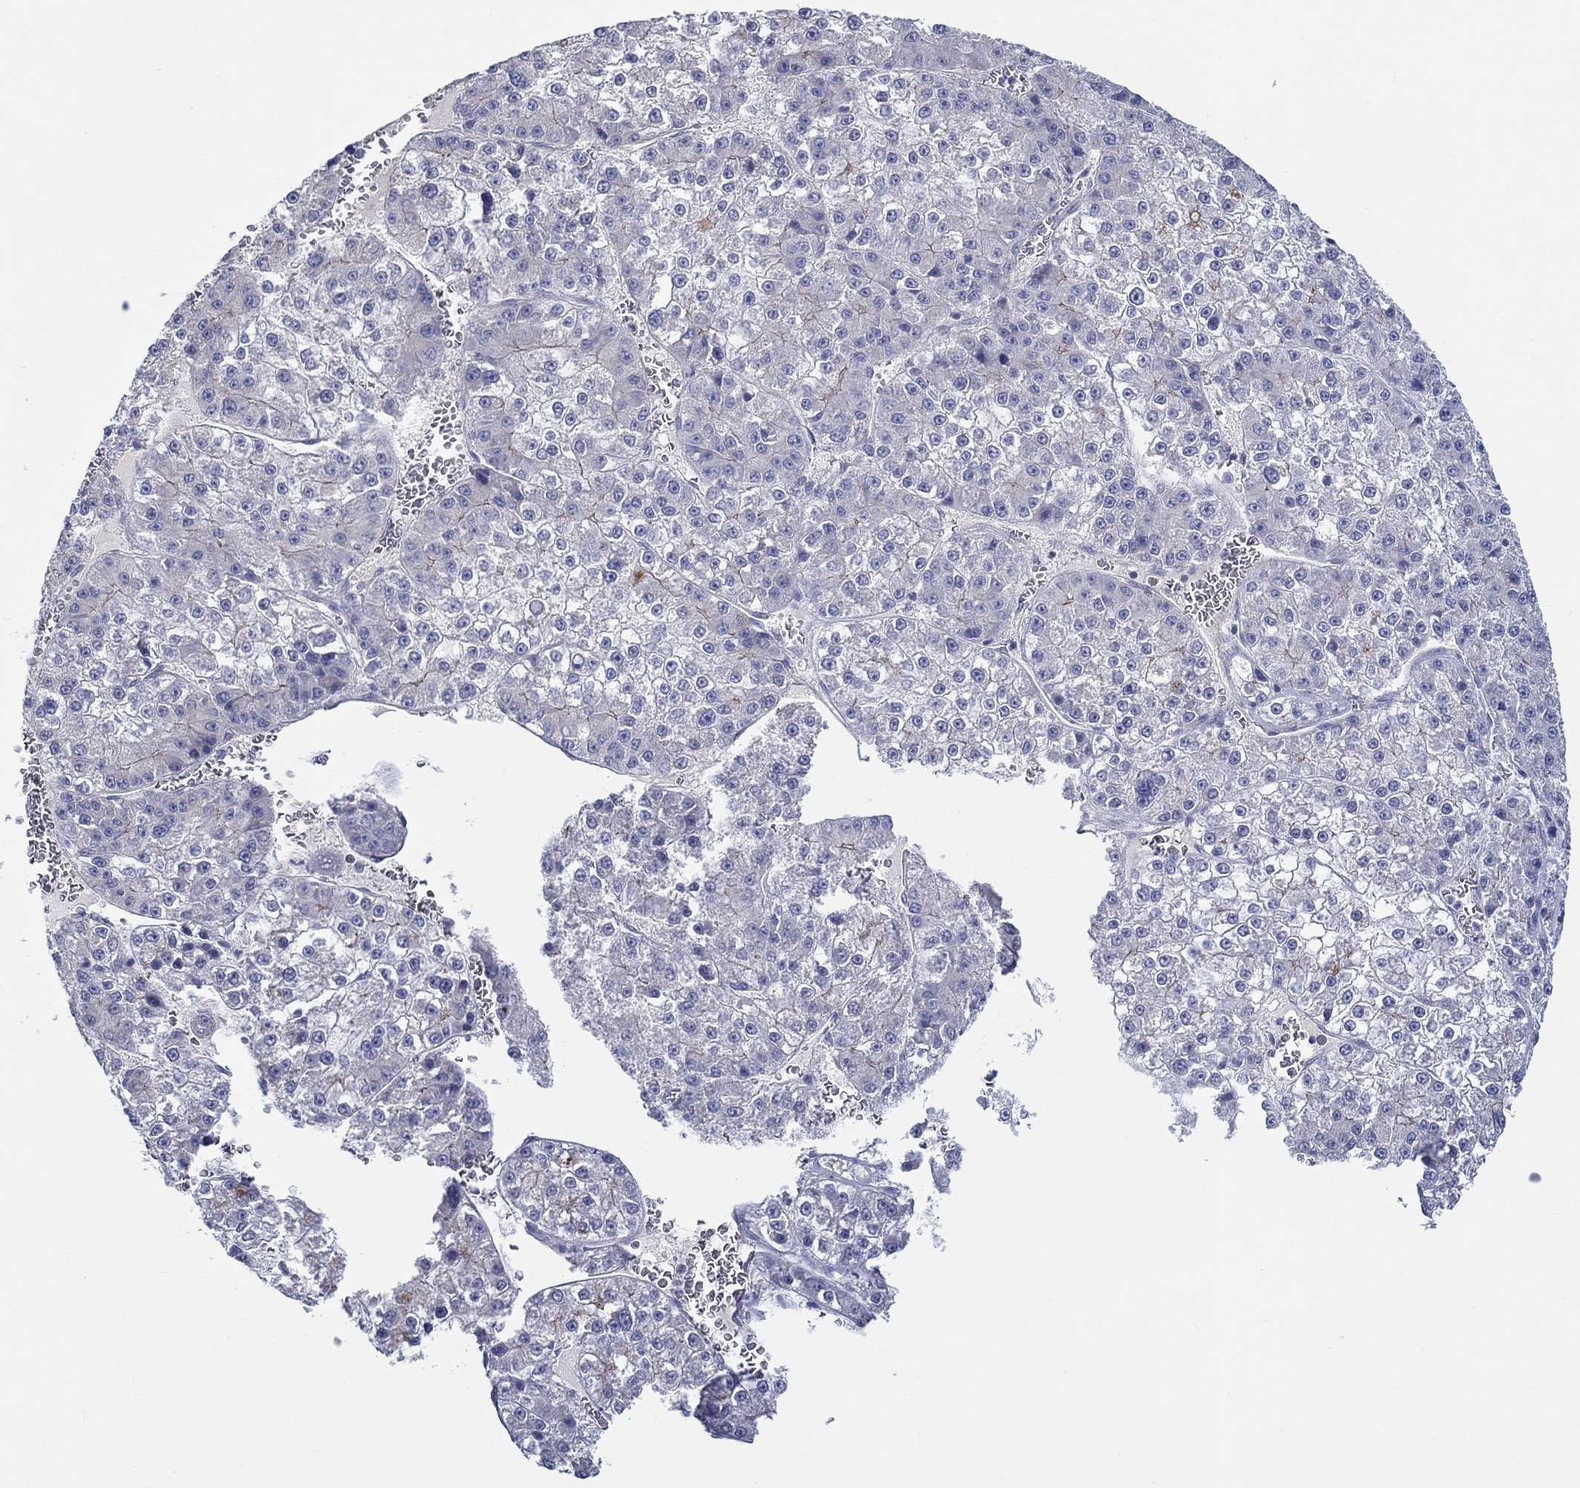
{"staining": {"intensity": "negative", "quantity": "none", "location": "none"}, "tissue": "liver cancer", "cell_type": "Tumor cells", "image_type": "cancer", "snomed": [{"axis": "morphology", "description": "Carcinoma, Hepatocellular, NOS"}, {"axis": "topography", "description": "Liver"}], "caption": "Image shows no protein staining in tumor cells of liver hepatocellular carcinoma tissue.", "gene": "ERMP1", "patient": {"sex": "female", "age": 73}}